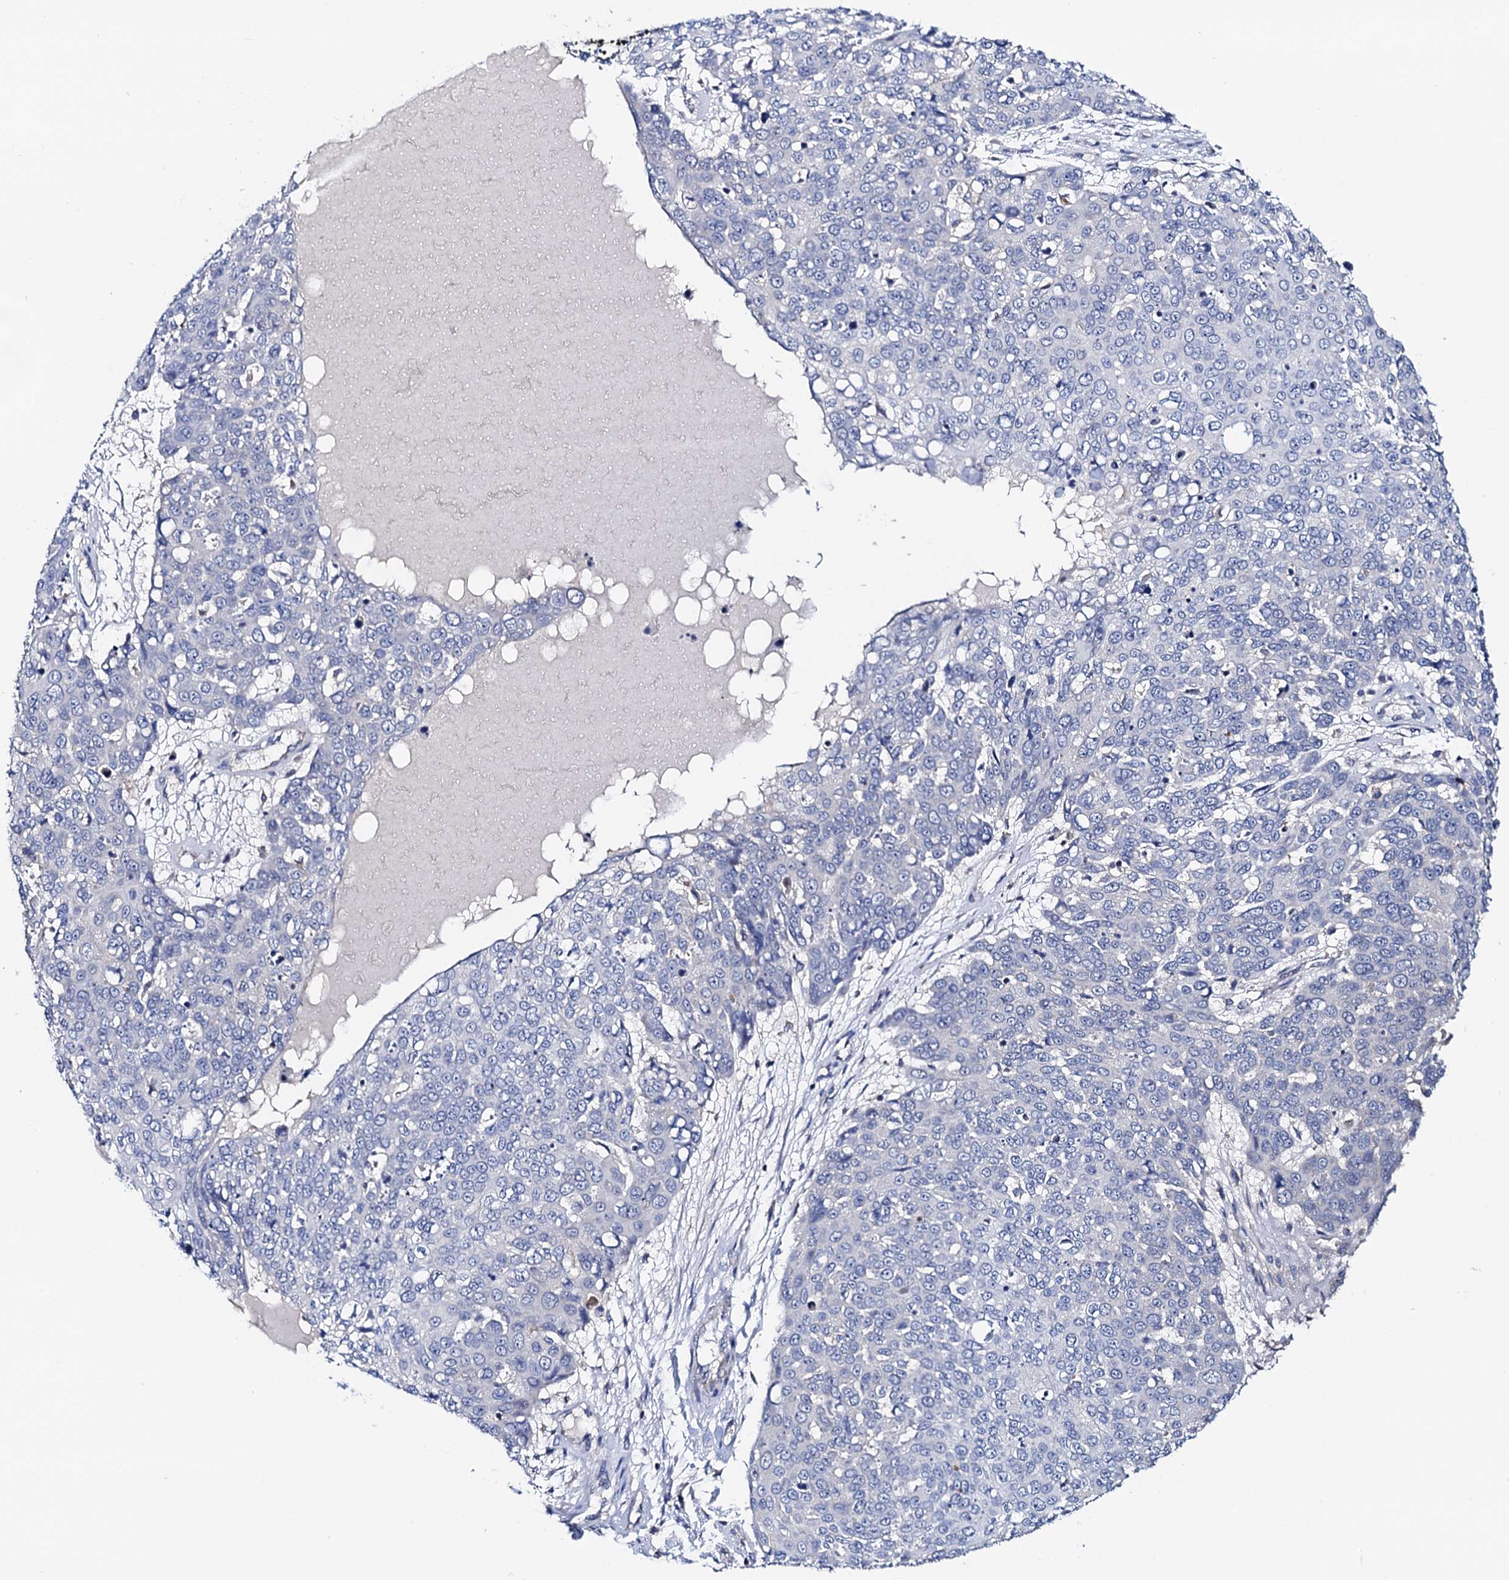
{"staining": {"intensity": "negative", "quantity": "none", "location": "none"}, "tissue": "skin cancer", "cell_type": "Tumor cells", "image_type": "cancer", "snomed": [{"axis": "morphology", "description": "Squamous cell carcinoma, NOS"}, {"axis": "topography", "description": "Skin"}], "caption": "There is no significant expression in tumor cells of skin squamous cell carcinoma. (Immunohistochemistry (ihc), brightfield microscopy, high magnification).", "gene": "MRPL48", "patient": {"sex": "male", "age": 71}}